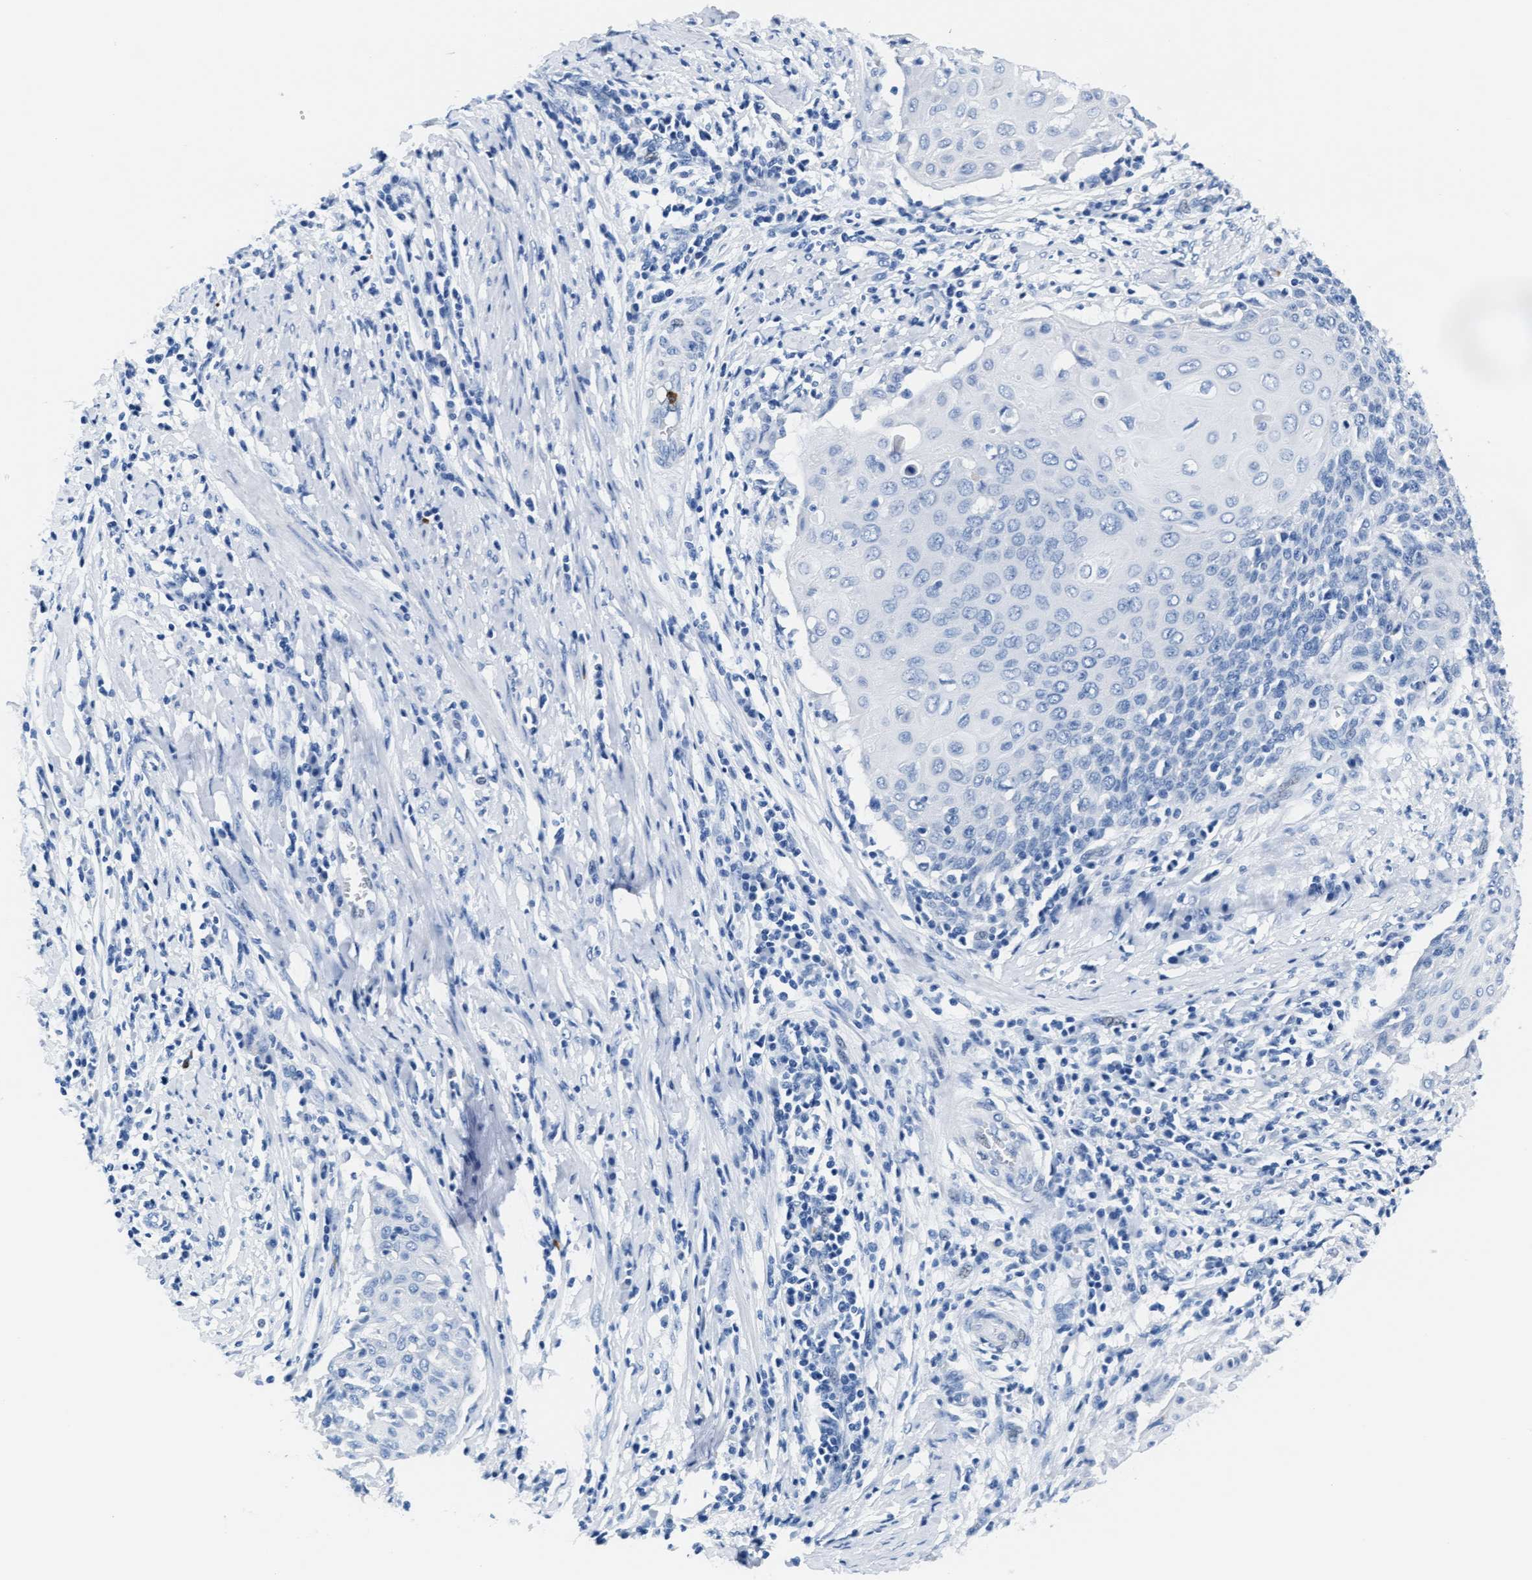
{"staining": {"intensity": "negative", "quantity": "none", "location": "none"}, "tissue": "cervical cancer", "cell_type": "Tumor cells", "image_type": "cancer", "snomed": [{"axis": "morphology", "description": "Squamous cell carcinoma, NOS"}, {"axis": "topography", "description": "Cervix"}], "caption": "A high-resolution image shows IHC staining of cervical cancer (squamous cell carcinoma), which displays no significant expression in tumor cells.", "gene": "MMP8", "patient": {"sex": "female", "age": 39}}